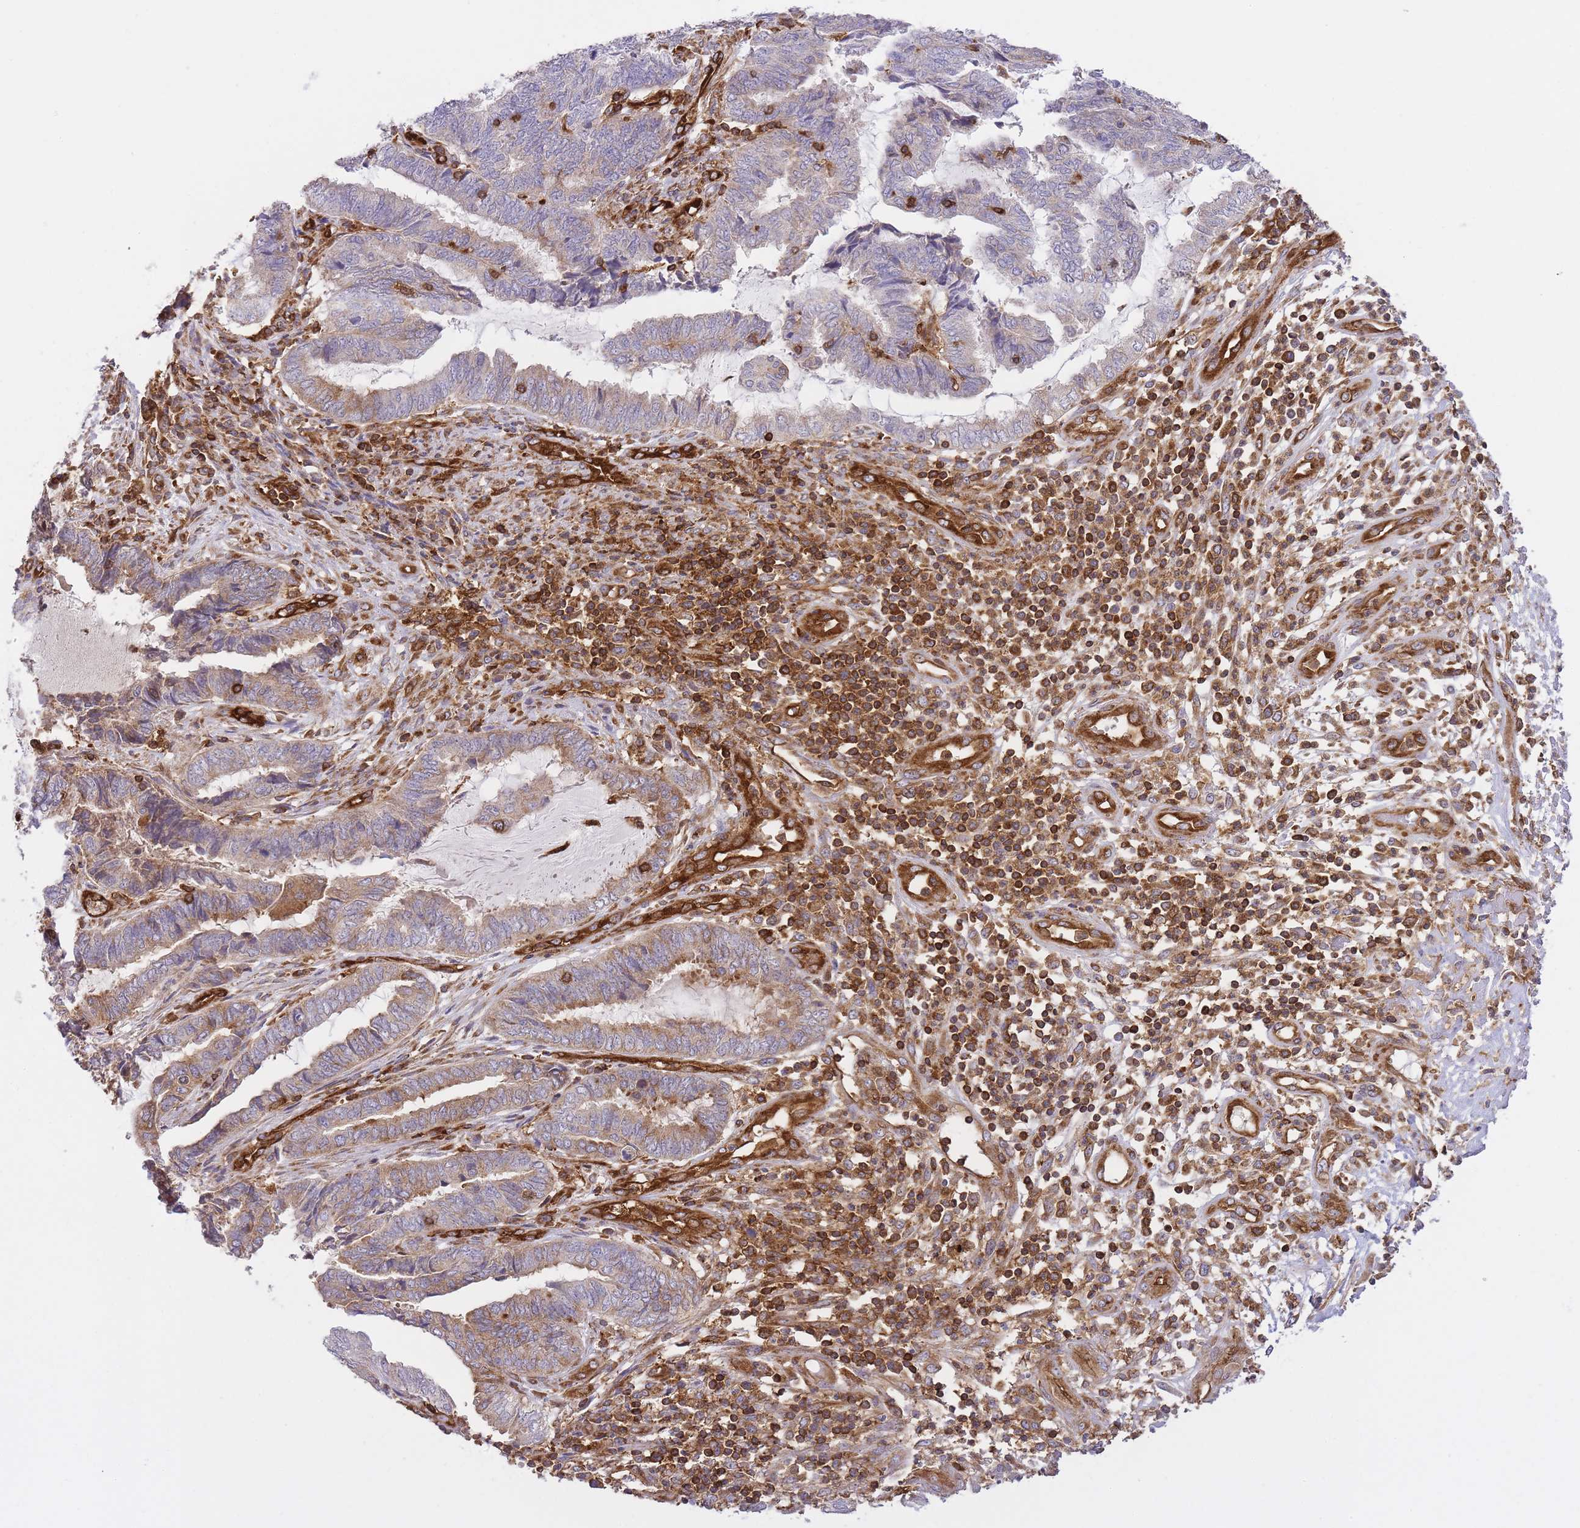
{"staining": {"intensity": "moderate", "quantity": "25%-75%", "location": "cytoplasmic/membranous"}, "tissue": "endometrial cancer", "cell_type": "Tumor cells", "image_type": "cancer", "snomed": [{"axis": "morphology", "description": "Adenocarcinoma, NOS"}, {"axis": "topography", "description": "Uterus"}, {"axis": "topography", "description": "Endometrium"}], "caption": "Adenocarcinoma (endometrial) stained with a protein marker displays moderate staining in tumor cells.", "gene": "MSN", "patient": {"sex": "female", "age": 70}}